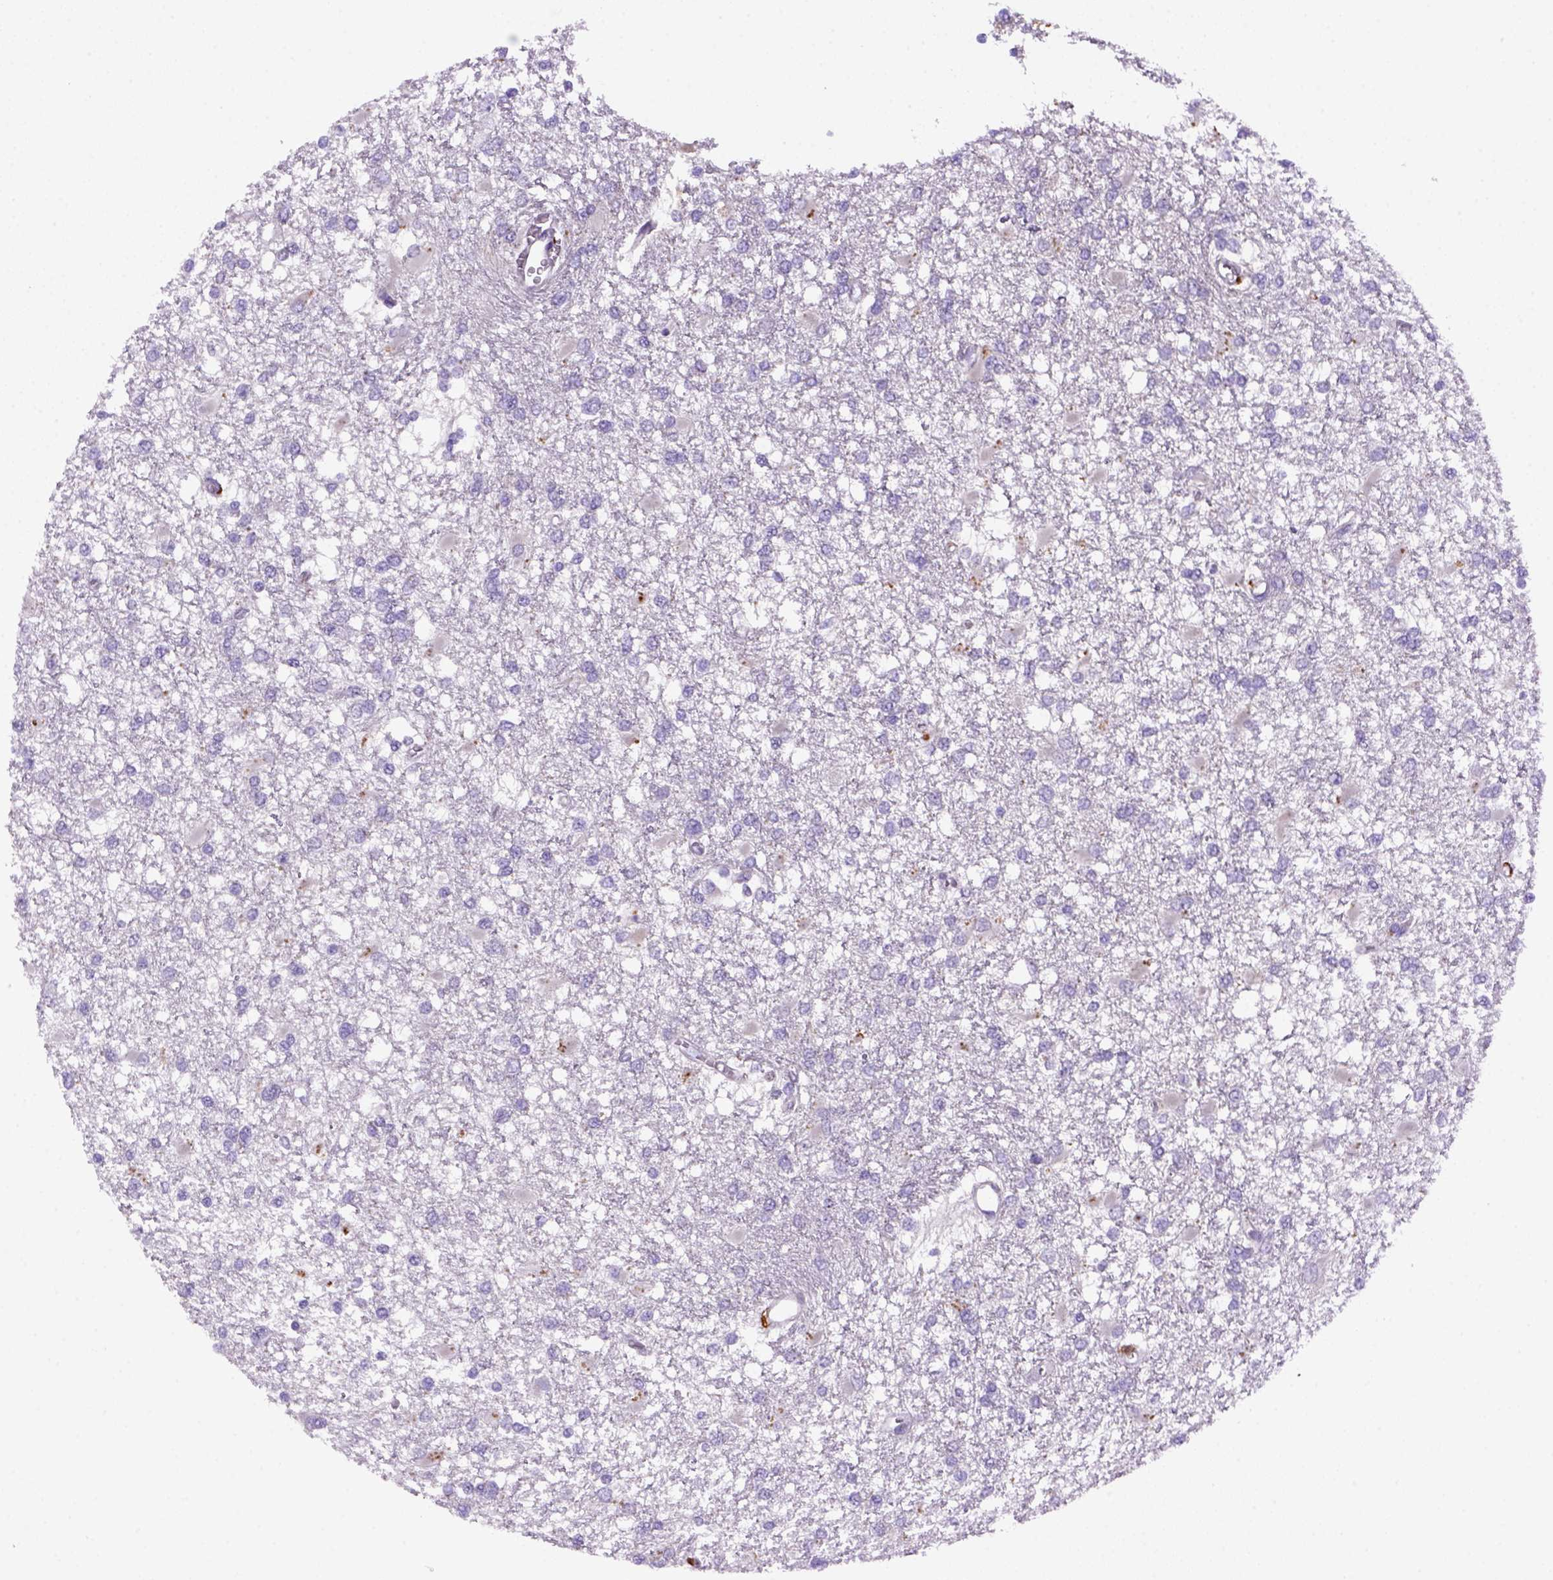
{"staining": {"intensity": "negative", "quantity": "none", "location": "none"}, "tissue": "glioma", "cell_type": "Tumor cells", "image_type": "cancer", "snomed": [{"axis": "morphology", "description": "Glioma, malignant, High grade"}, {"axis": "topography", "description": "Cerebral cortex"}], "caption": "This is an IHC histopathology image of glioma. There is no expression in tumor cells.", "gene": "CD14", "patient": {"sex": "male", "age": 79}}